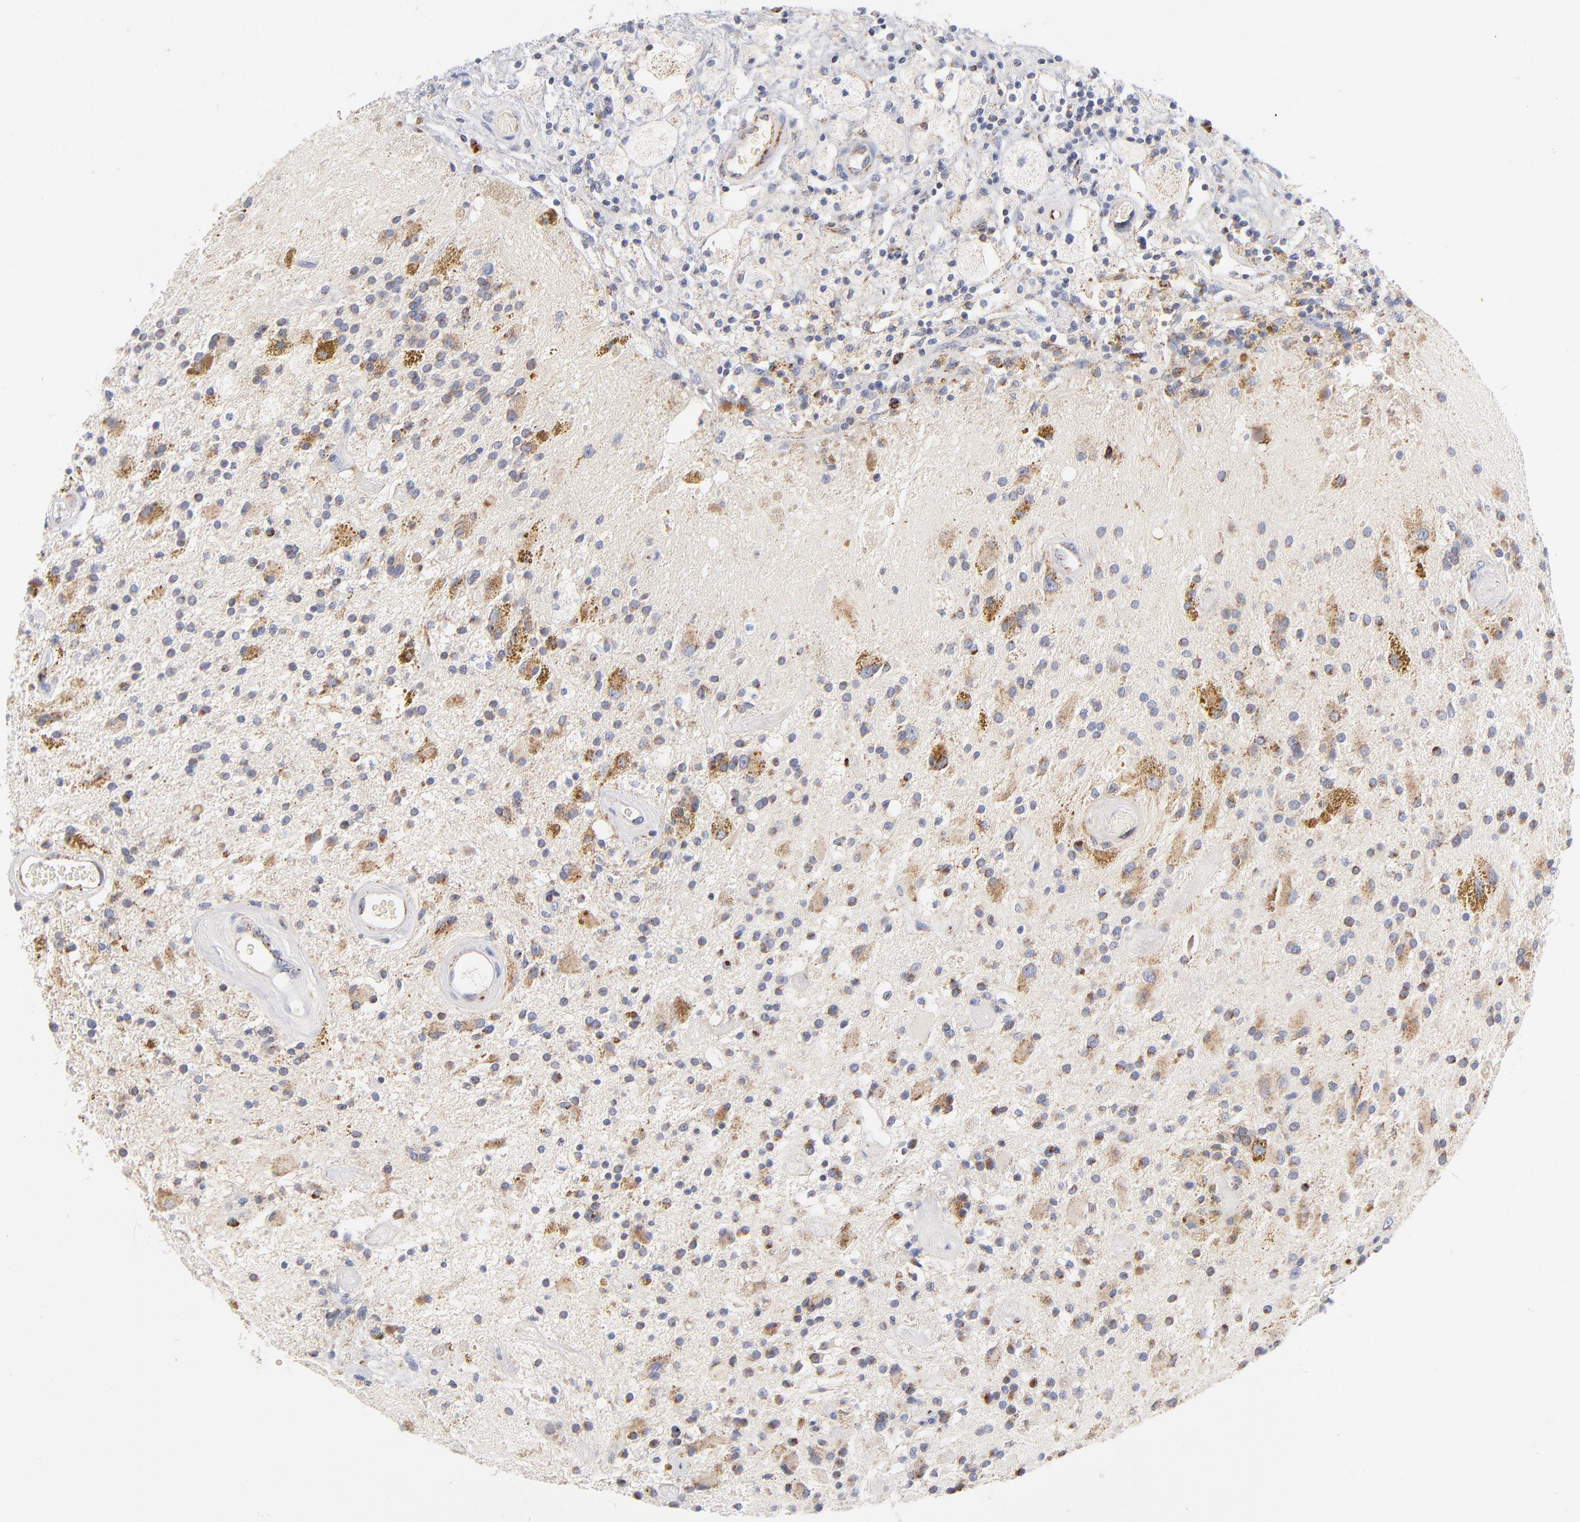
{"staining": {"intensity": "moderate", "quantity": "25%-75%", "location": "cytoplasmic/membranous"}, "tissue": "glioma", "cell_type": "Tumor cells", "image_type": "cancer", "snomed": [{"axis": "morphology", "description": "Glioma, malignant, Low grade"}, {"axis": "topography", "description": "Brain"}], "caption": "This histopathology image shows IHC staining of glioma, with medium moderate cytoplasmic/membranous expression in about 25%-75% of tumor cells.", "gene": "DLAT", "patient": {"sex": "male", "age": 58}}